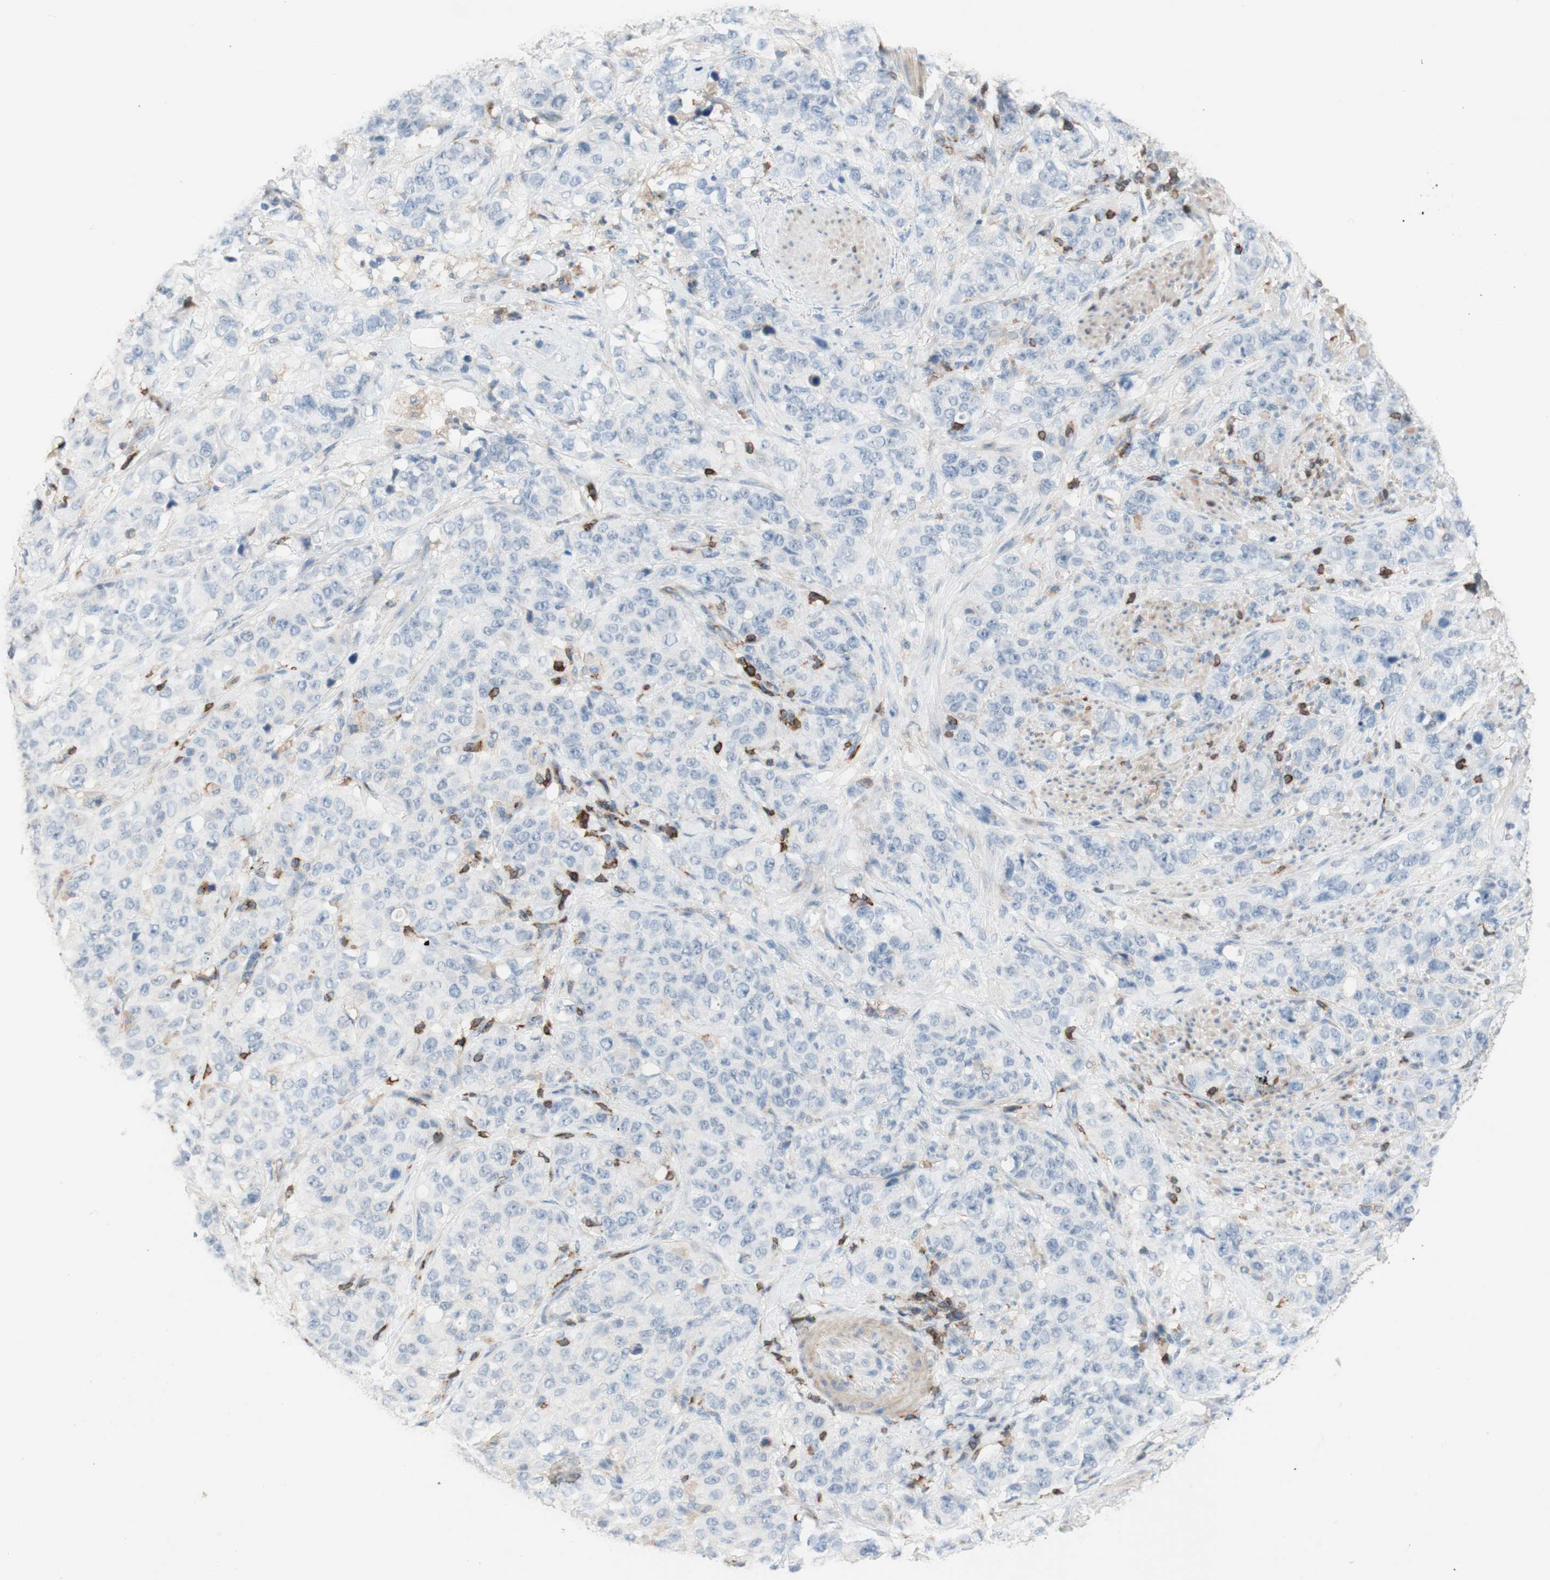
{"staining": {"intensity": "negative", "quantity": "none", "location": "none"}, "tissue": "stomach cancer", "cell_type": "Tumor cells", "image_type": "cancer", "snomed": [{"axis": "morphology", "description": "Adenocarcinoma, NOS"}, {"axis": "topography", "description": "Stomach"}], "caption": "Immunohistochemical staining of stomach adenocarcinoma displays no significant positivity in tumor cells.", "gene": "SPINK6", "patient": {"sex": "male", "age": 48}}